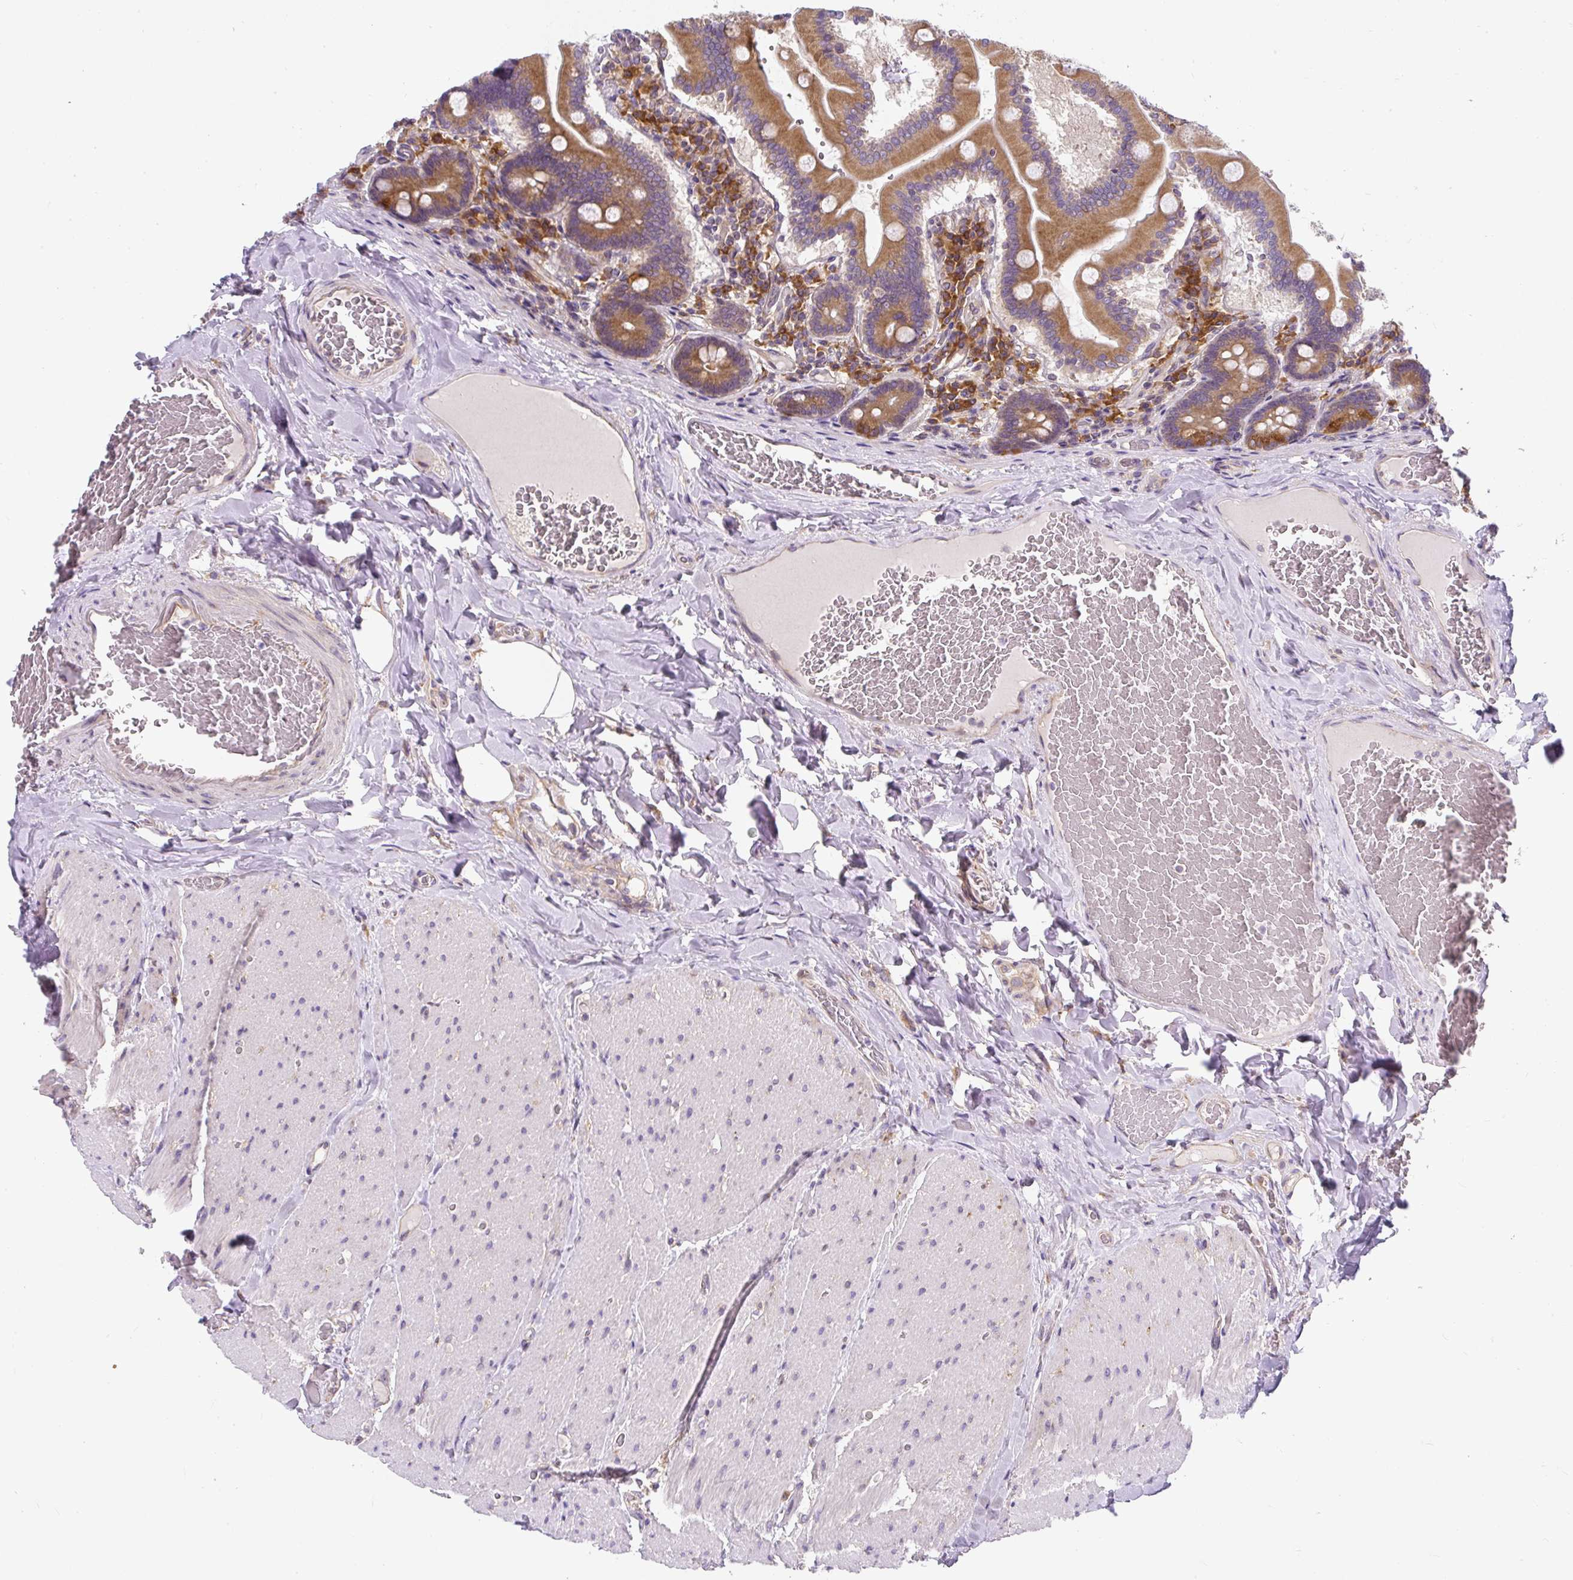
{"staining": {"intensity": "strong", "quantity": ">75%", "location": "cytoplasmic/membranous"}, "tissue": "duodenum", "cell_type": "Glandular cells", "image_type": "normal", "snomed": [{"axis": "morphology", "description": "Normal tissue, NOS"}, {"axis": "topography", "description": "Duodenum"}], "caption": "Benign duodenum demonstrates strong cytoplasmic/membranous expression in about >75% of glandular cells (Stains: DAB (3,3'-diaminobenzidine) in brown, nuclei in blue, Microscopy: brightfield microscopy at high magnification)..", "gene": "CYP20A1", "patient": {"sex": "female", "age": 62}}